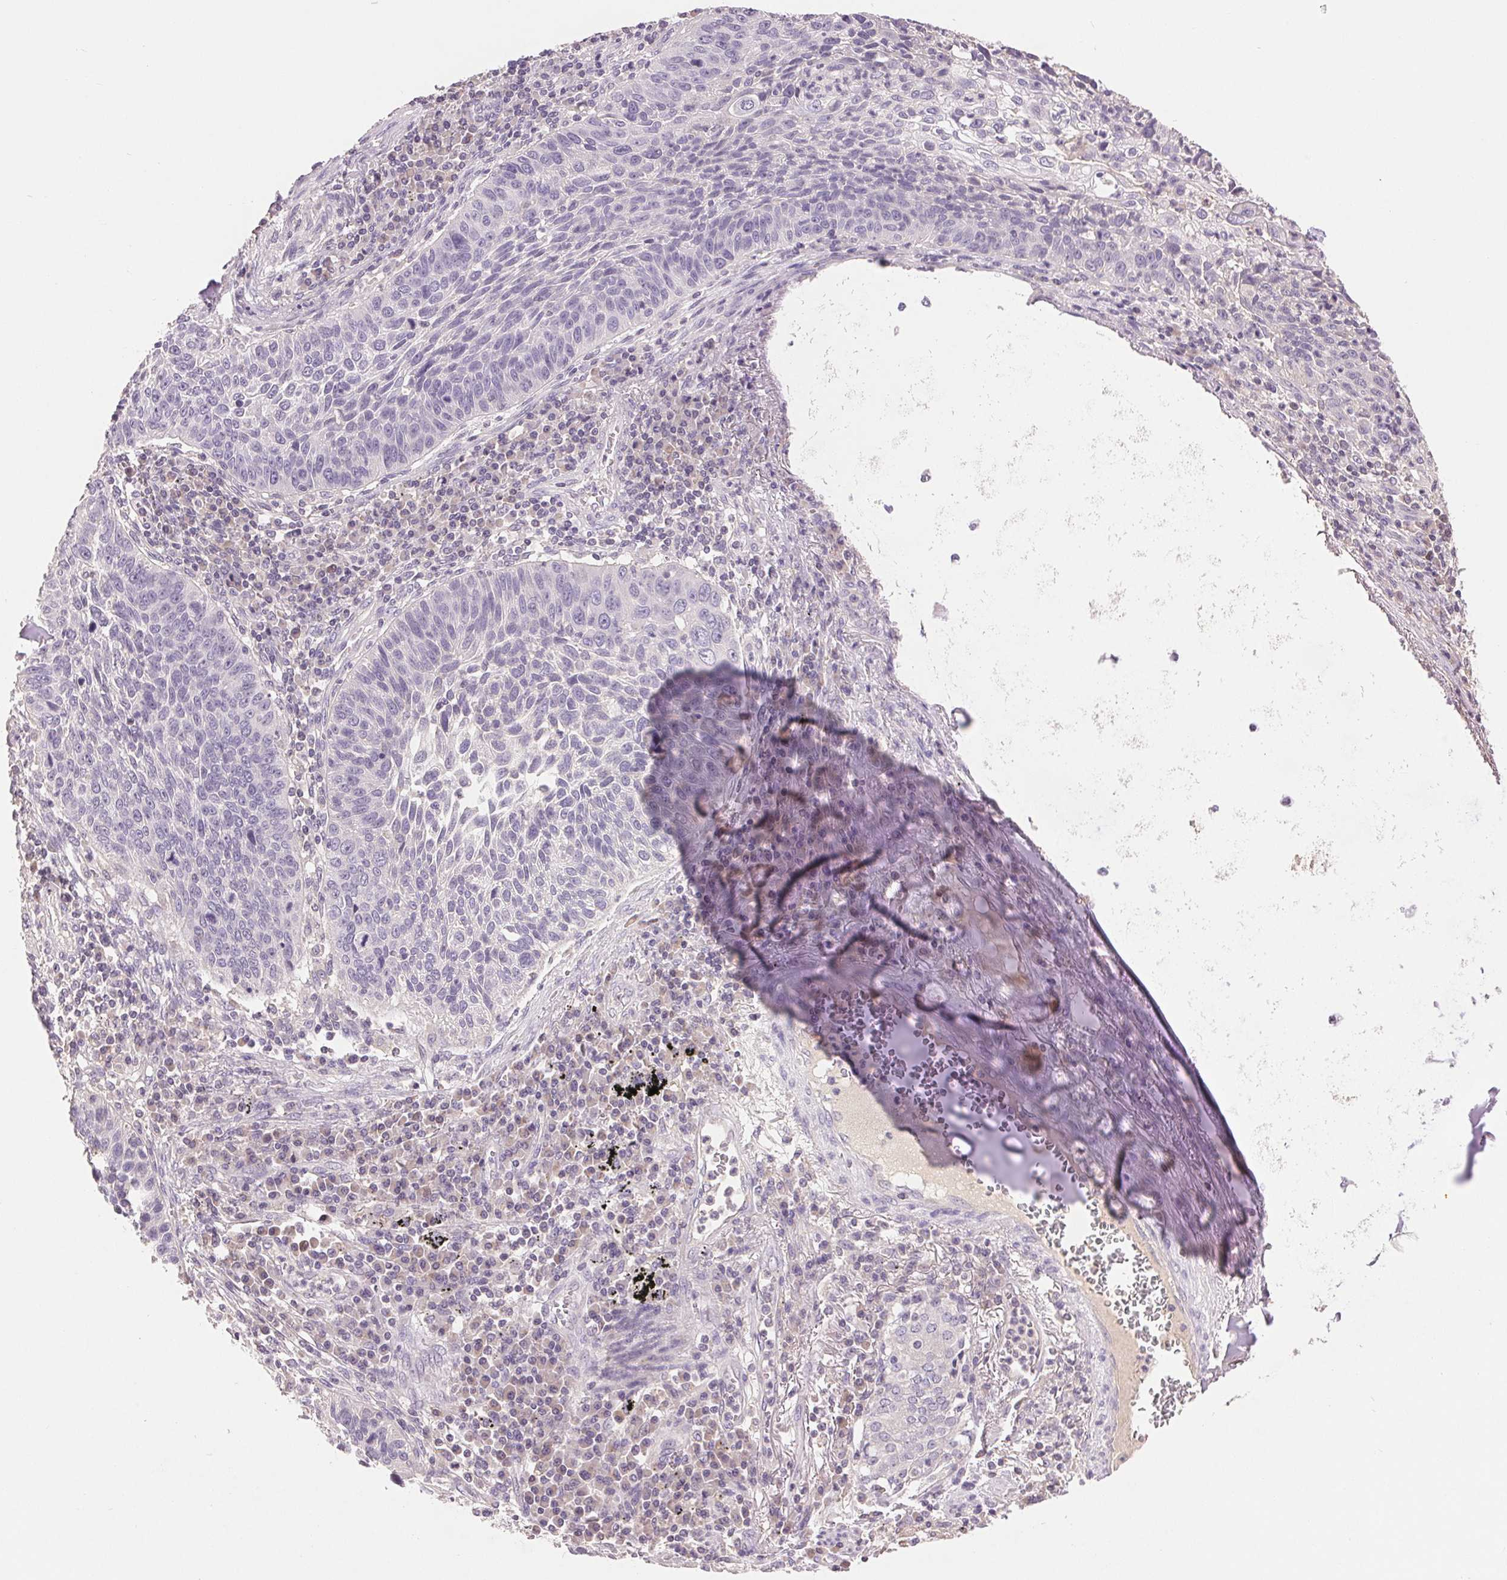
{"staining": {"intensity": "negative", "quantity": "none", "location": "none"}, "tissue": "lung cancer", "cell_type": "Tumor cells", "image_type": "cancer", "snomed": [{"axis": "morphology", "description": "Squamous cell carcinoma, NOS"}, {"axis": "morphology", "description": "Squamous cell carcinoma, metastatic, NOS"}, {"axis": "topography", "description": "Lung"}, {"axis": "topography", "description": "Pleura, NOS"}], "caption": "Immunohistochemical staining of lung cancer (metastatic squamous cell carcinoma) reveals no significant staining in tumor cells.", "gene": "FXYD4", "patient": {"sex": "male", "age": 72}}